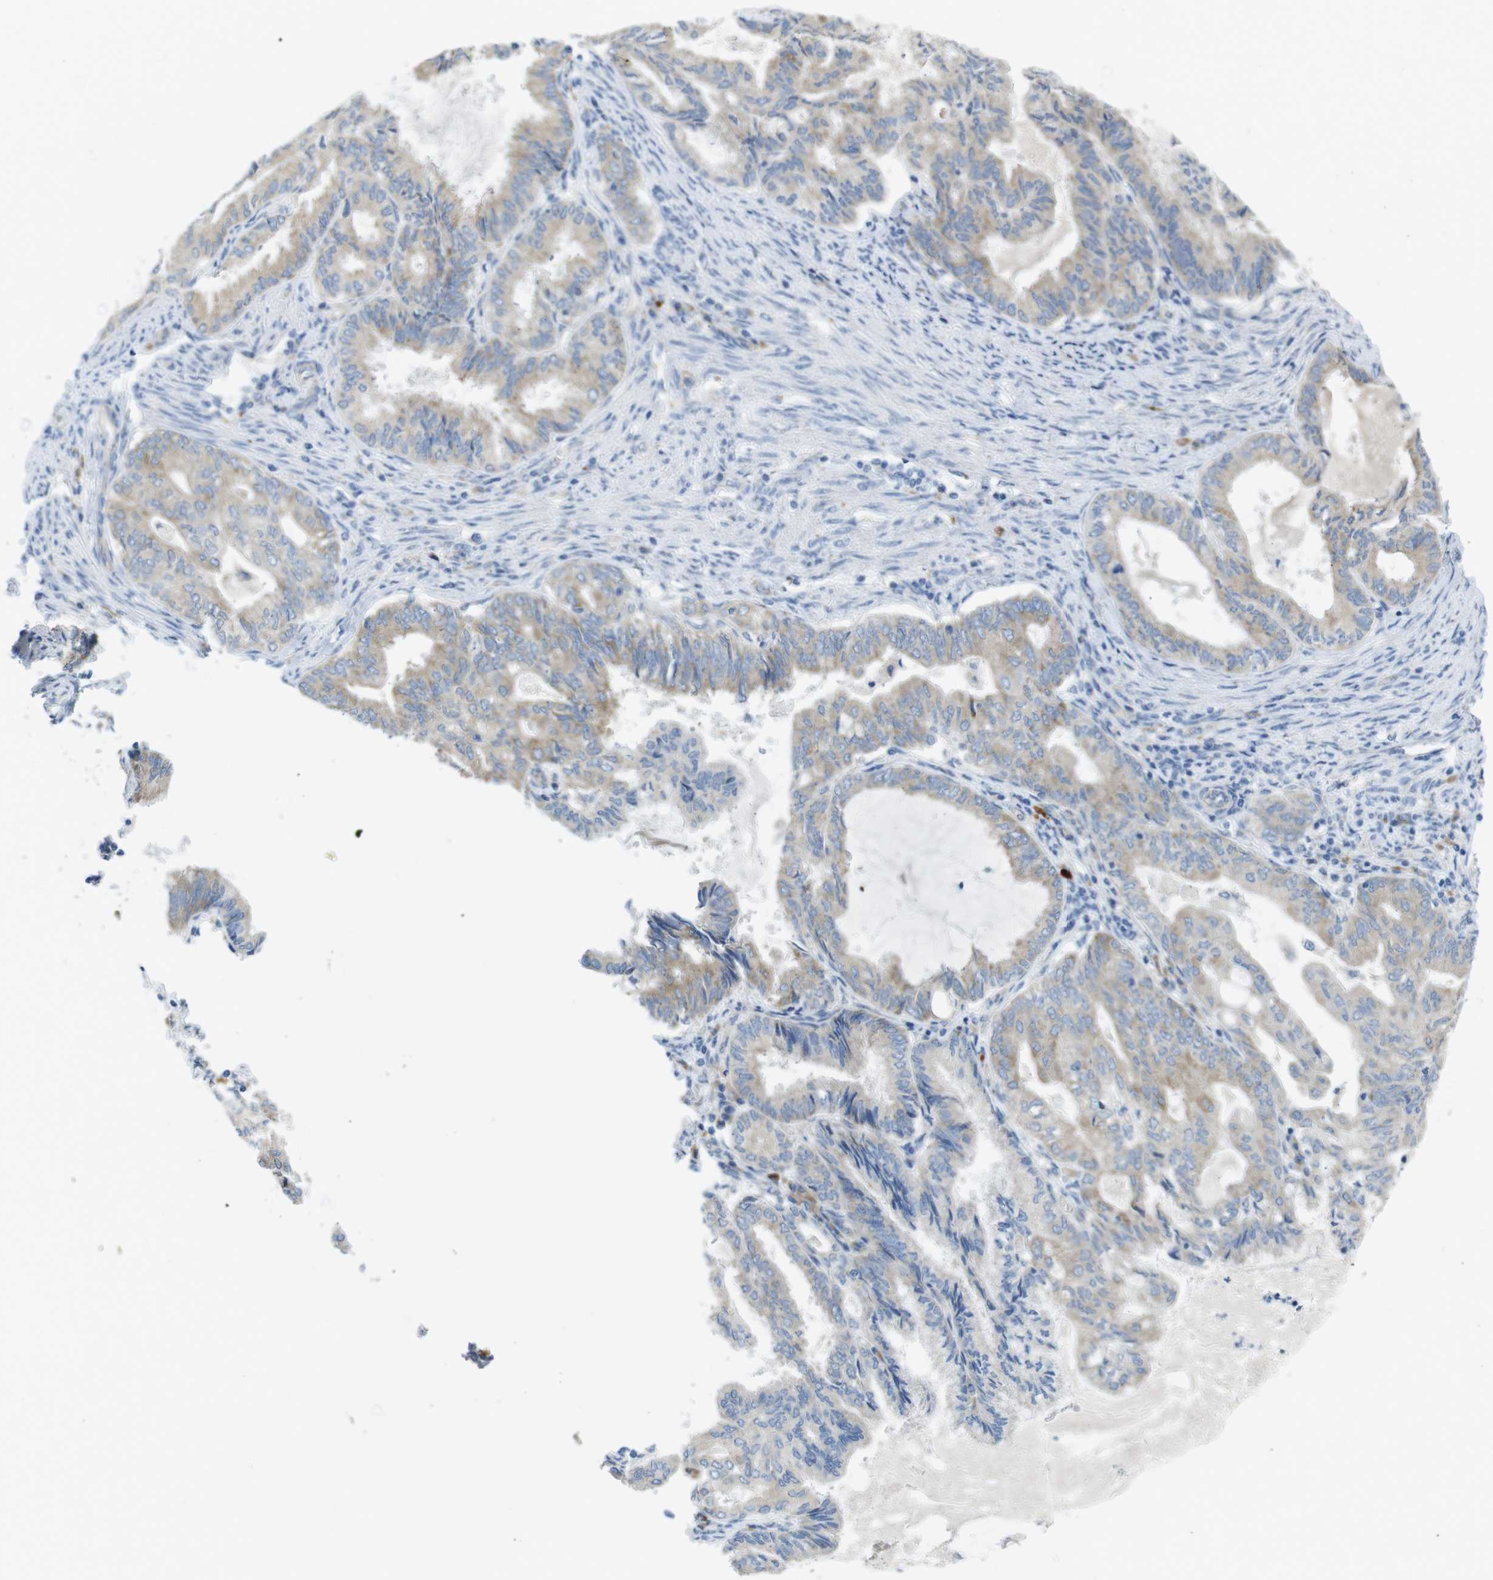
{"staining": {"intensity": "weak", "quantity": ">75%", "location": "cytoplasmic/membranous"}, "tissue": "endometrial cancer", "cell_type": "Tumor cells", "image_type": "cancer", "snomed": [{"axis": "morphology", "description": "Adenocarcinoma, NOS"}, {"axis": "topography", "description": "Endometrium"}], "caption": "Immunohistochemistry of human adenocarcinoma (endometrial) exhibits low levels of weak cytoplasmic/membranous expression in approximately >75% of tumor cells.", "gene": "TMEM234", "patient": {"sex": "female", "age": 86}}